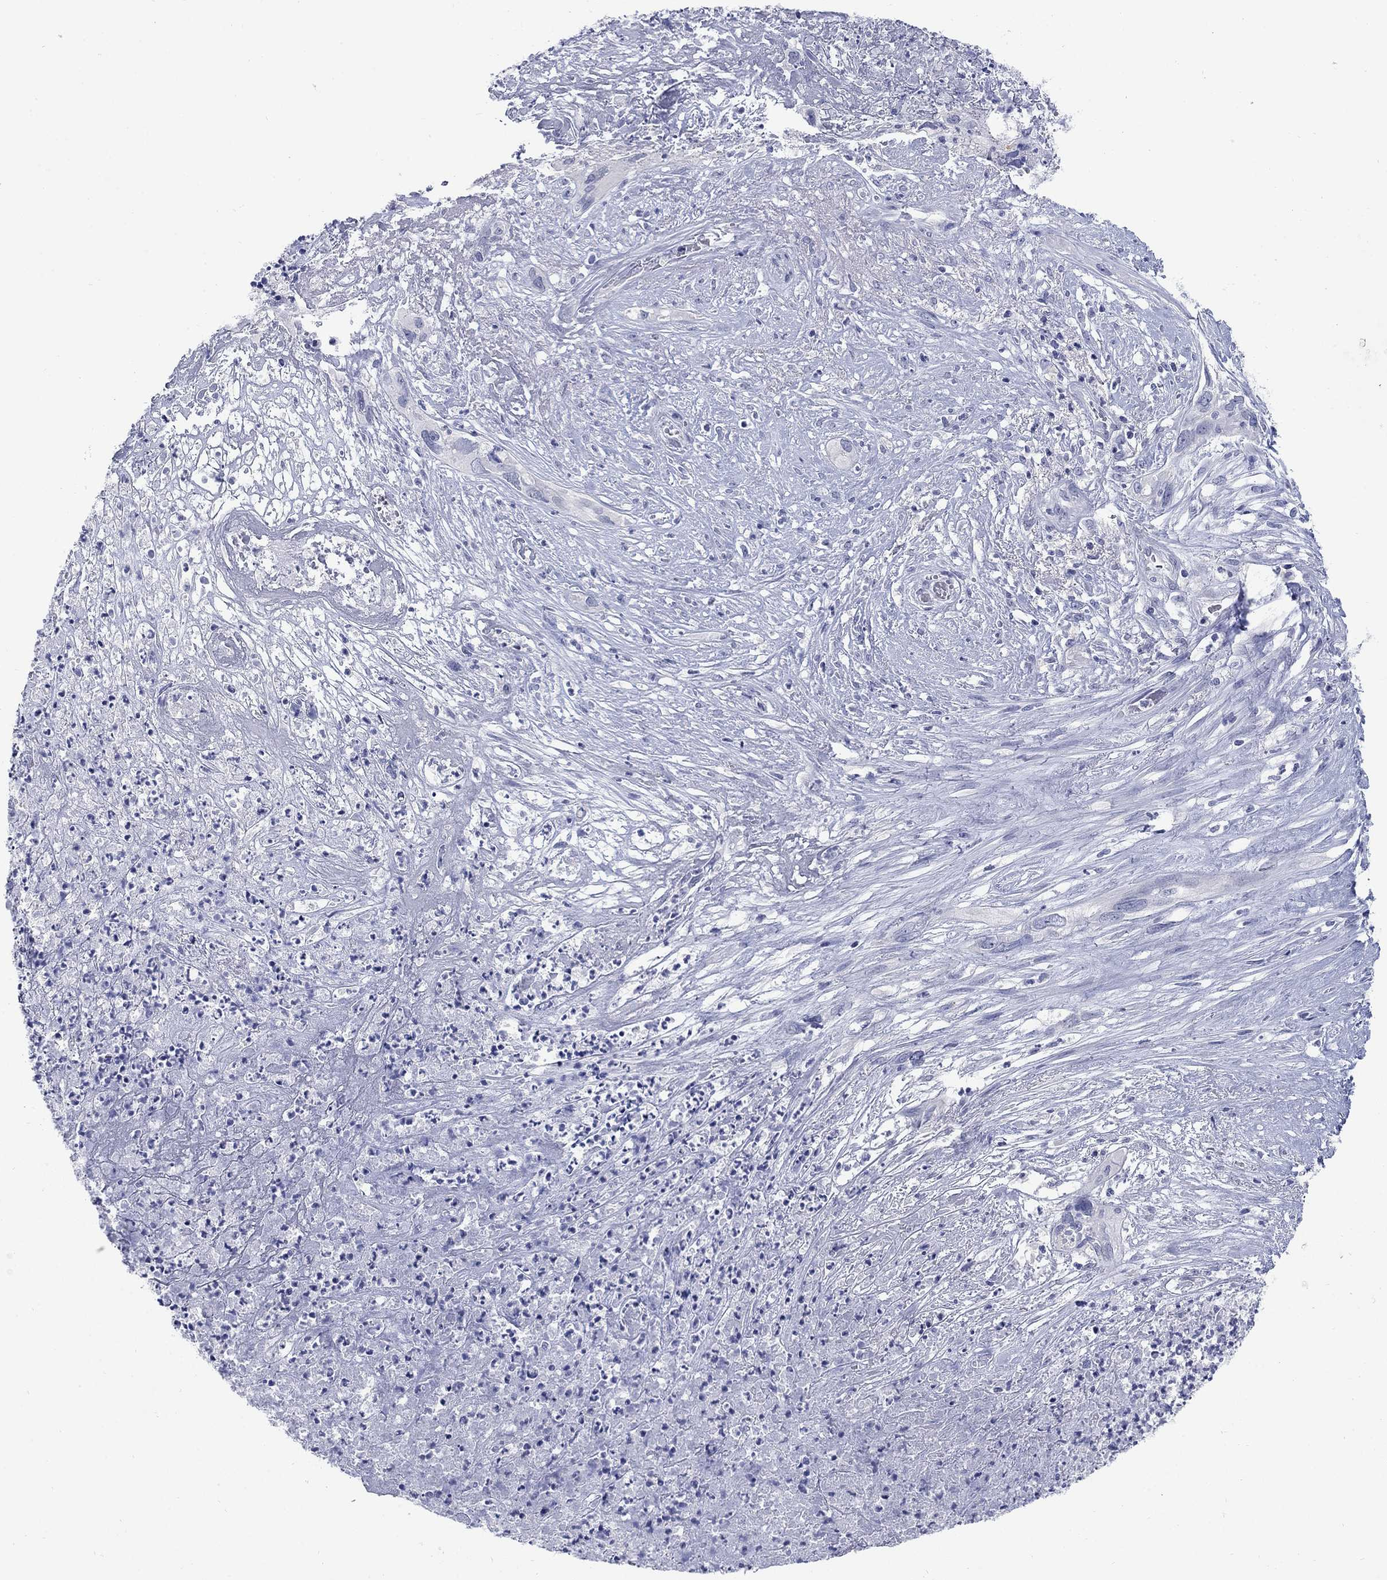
{"staining": {"intensity": "negative", "quantity": "none", "location": "none"}, "tissue": "cervical cancer", "cell_type": "Tumor cells", "image_type": "cancer", "snomed": [{"axis": "morphology", "description": "Squamous cell carcinoma, NOS"}, {"axis": "topography", "description": "Cervix"}], "caption": "The histopathology image displays no staining of tumor cells in cervical cancer. (Stains: DAB (3,3'-diaminobenzidine) immunohistochemistry (IHC) with hematoxylin counter stain, Microscopy: brightfield microscopy at high magnification).", "gene": "ATP6V1G2", "patient": {"sex": "female", "age": 57}}